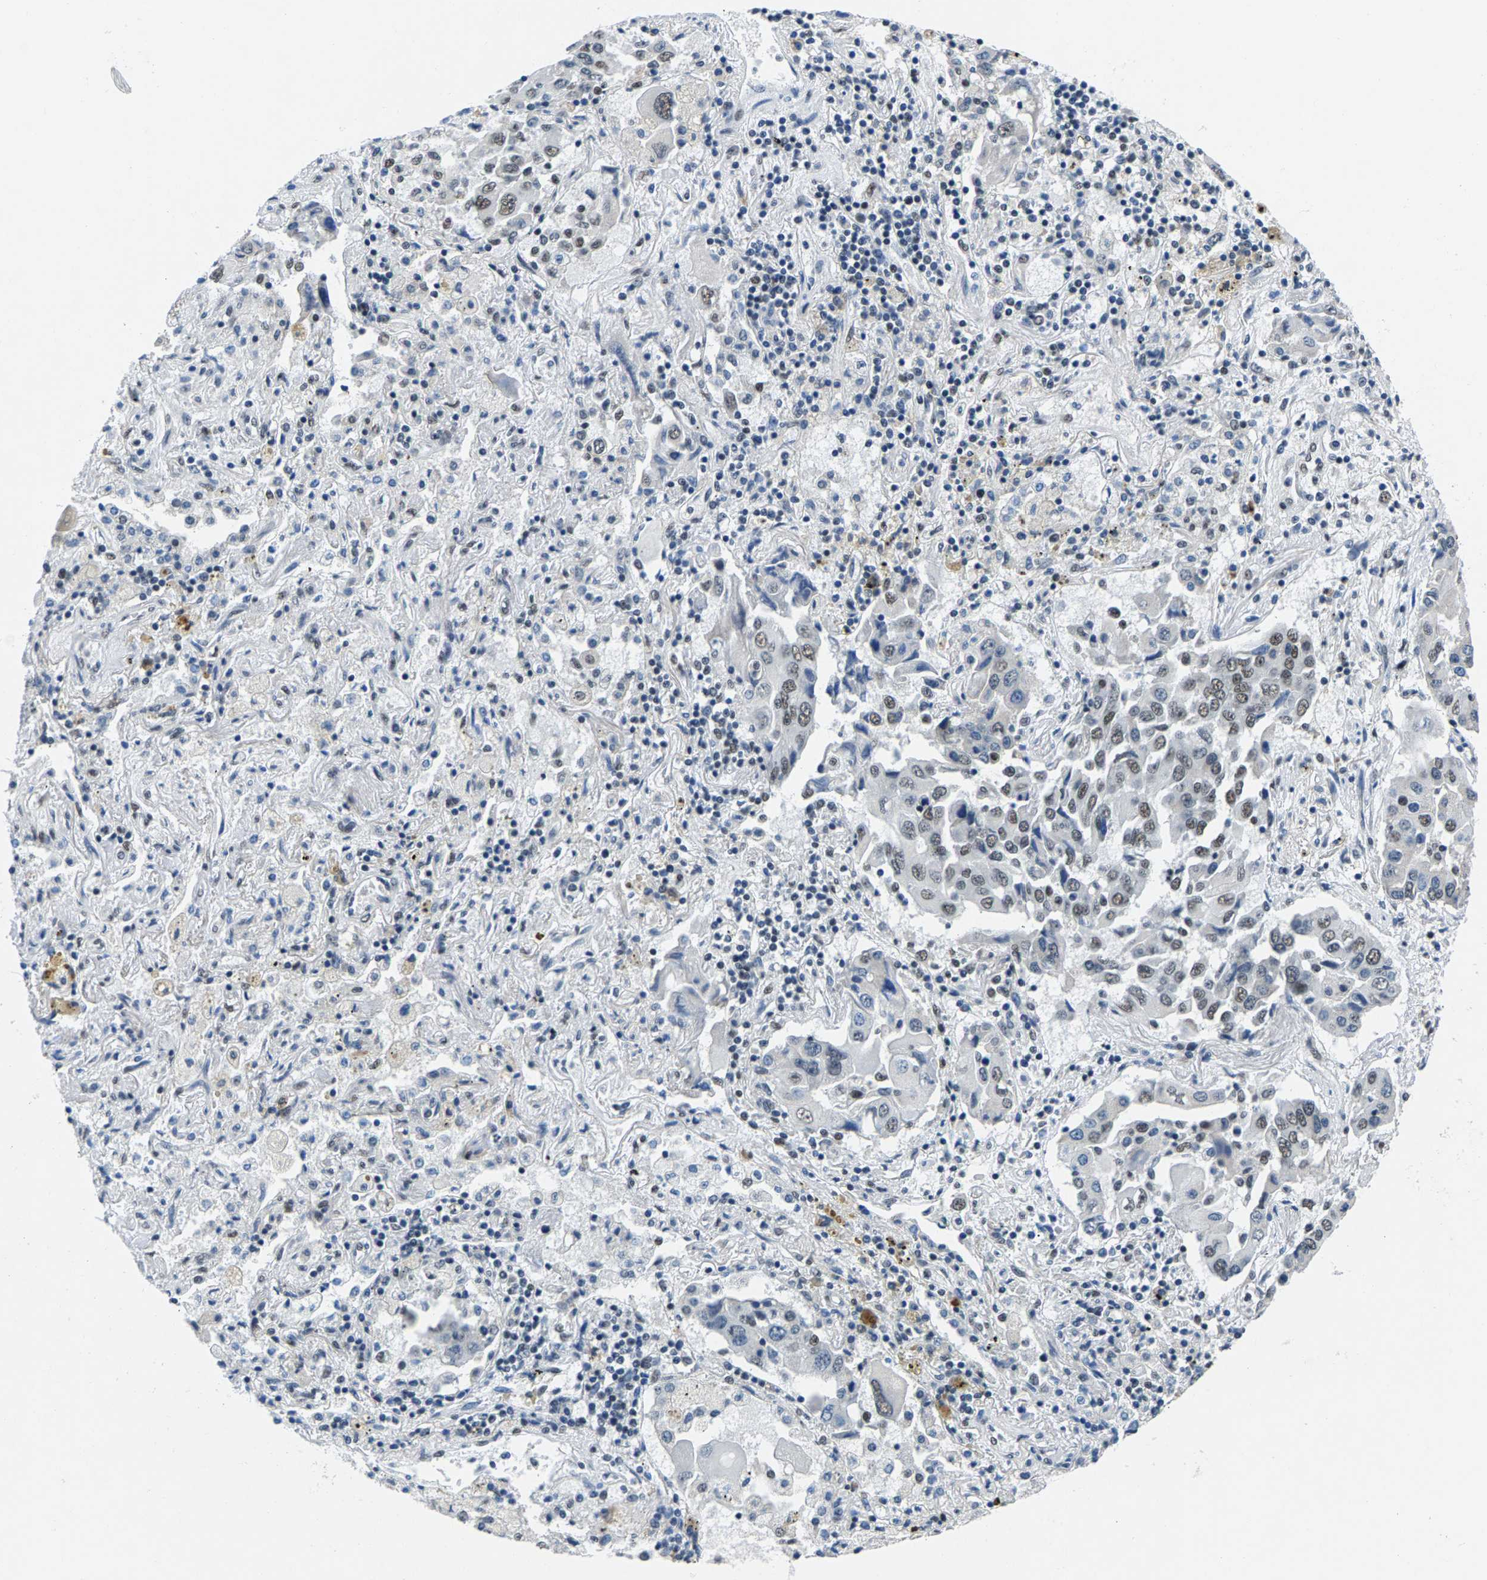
{"staining": {"intensity": "weak", "quantity": "25%-75%", "location": "nuclear"}, "tissue": "lung cancer", "cell_type": "Tumor cells", "image_type": "cancer", "snomed": [{"axis": "morphology", "description": "Adenocarcinoma, NOS"}, {"axis": "topography", "description": "Lung"}], "caption": "Lung cancer (adenocarcinoma) stained with a protein marker demonstrates weak staining in tumor cells.", "gene": "ATF2", "patient": {"sex": "female", "age": 65}}